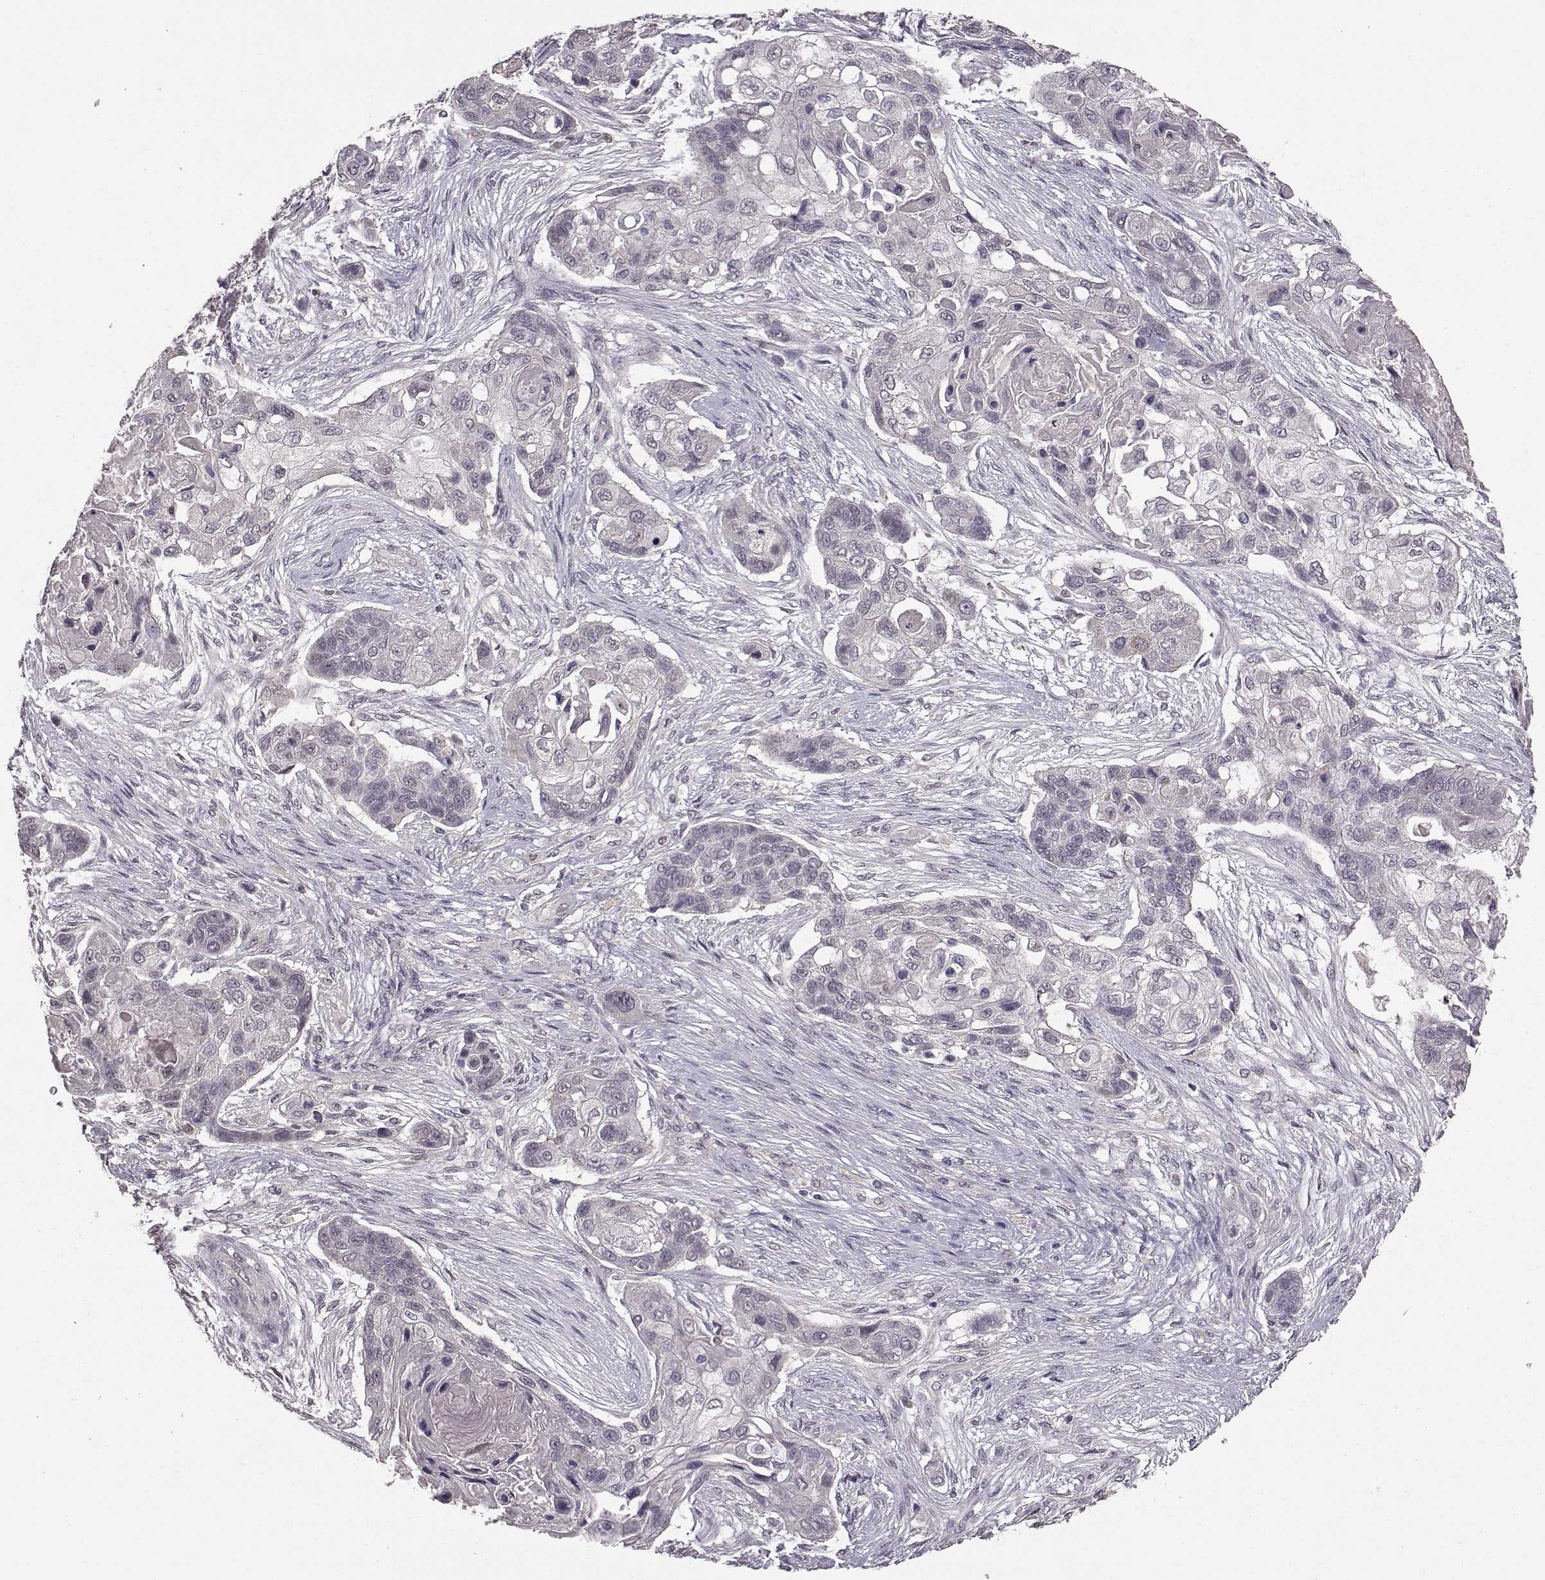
{"staining": {"intensity": "negative", "quantity": "none", "location": "none"}, "tissue": "lung cancer", "cell_type": "Tumor cells", "image_type": "cancer", "snomed": [{"axis": "morphology", "description": "Squamous cell carcinoma, NOS"}, {"axis": "topography", "description": "Lung"}], "caption": "This micrograph is of lung squamous cell carcinoma stained with immunohistochemistry to label a protein in brown with the nuclei are counter-stained blue. There is no staining in tumor cells. Nuclei are stained in blue.", "gene": "NTRK2", "patient": {"sex": "male", "age": 69}}